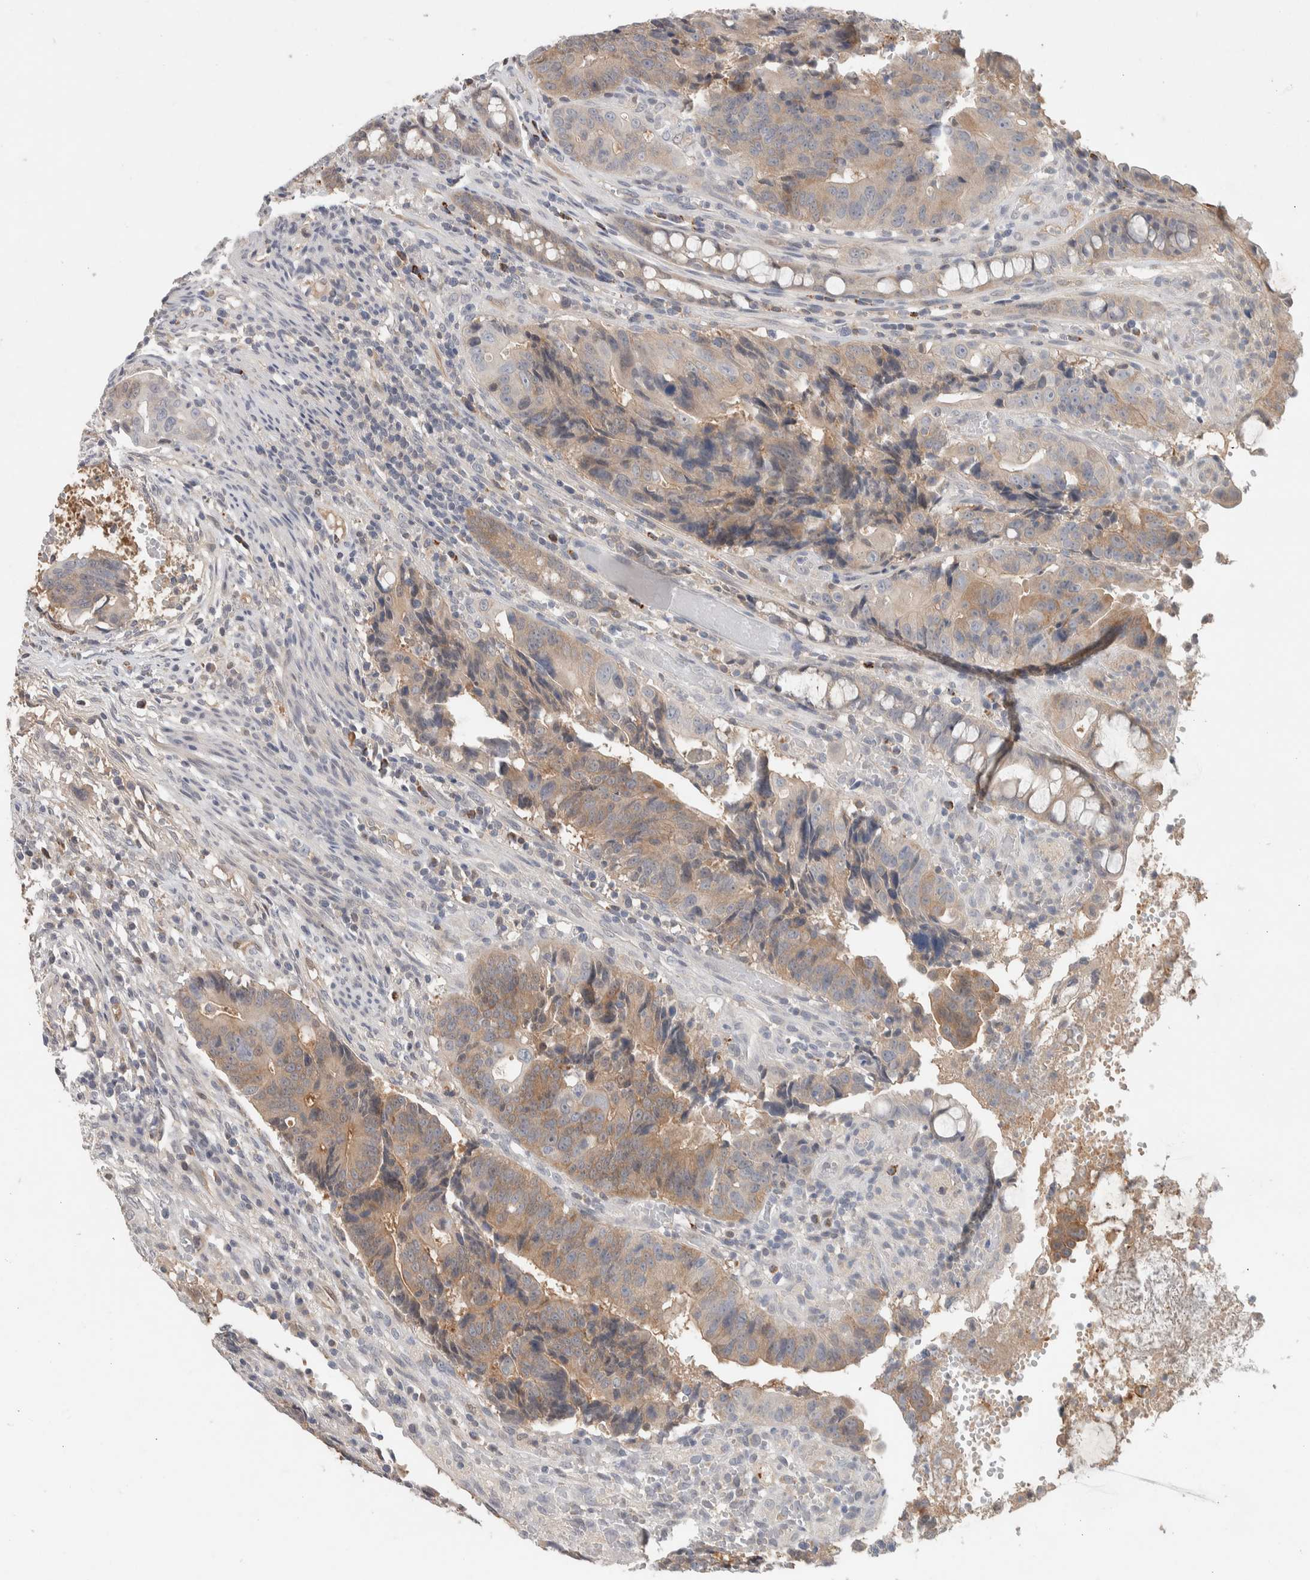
{"staining": {"intensity": "moderate", "quantity": "25%-75%", "location": "cytoplasmic/membranous"}, "tissue": "colorectal cancer", "cell_type": "Tumor cells", "image_type": "cancer", "snomed": [{"axis": "morphology", "description": "Adenocarcinoma, NOS"}, {"axis": "topography", "description": "Colon"}], "caption": "Tumor cells demonstrate moderate cytoplasmic/membranous staining in approximately 25%-75% of cells in colorectal cancer.", "gene": "DEPTOR", "patient": {"sex": "female", "age": 57}}